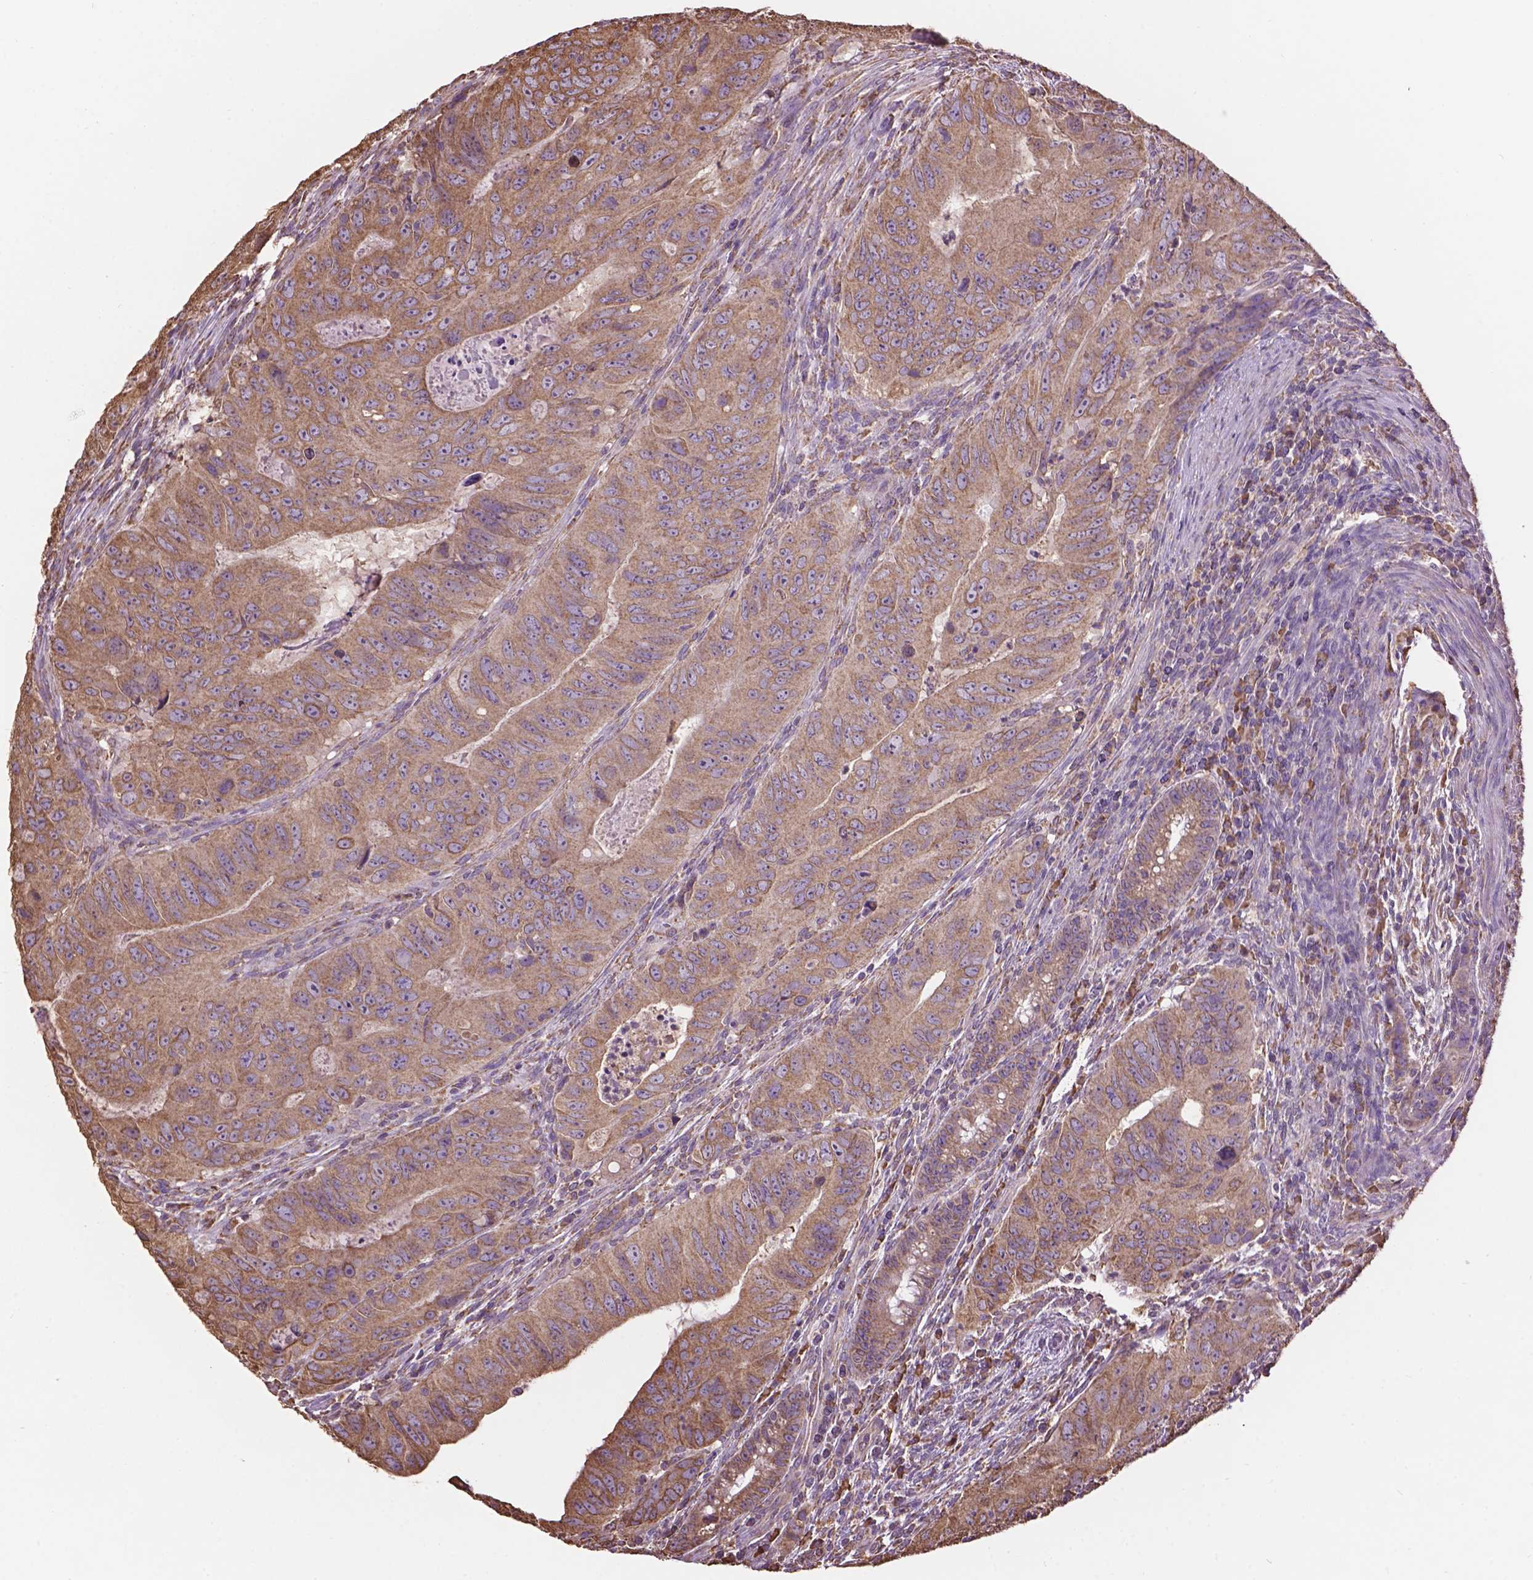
{"staining": {"intensity": "moderate", "quantity": ">75%", "location": "cytoplasmic/membranous"}, "tissue": "colorectal cancer", "cell_type": "Tumor cells", "image_type": "cancer", "snomed": [{"axis": "morphology", "description": "Adenocarcinoma, NOS"}, {"axis": "topography", "description": "Colon"}], "caption": "This is a micrograph of immunohistochemistry staining of colorectal cancer (adenocarcinoma), which shows moderate positivity in the cytoplasmic/membranous of tumor cells.", "gene": "PPP2R5E", "patient": {"sex": "male", "age": 79}}